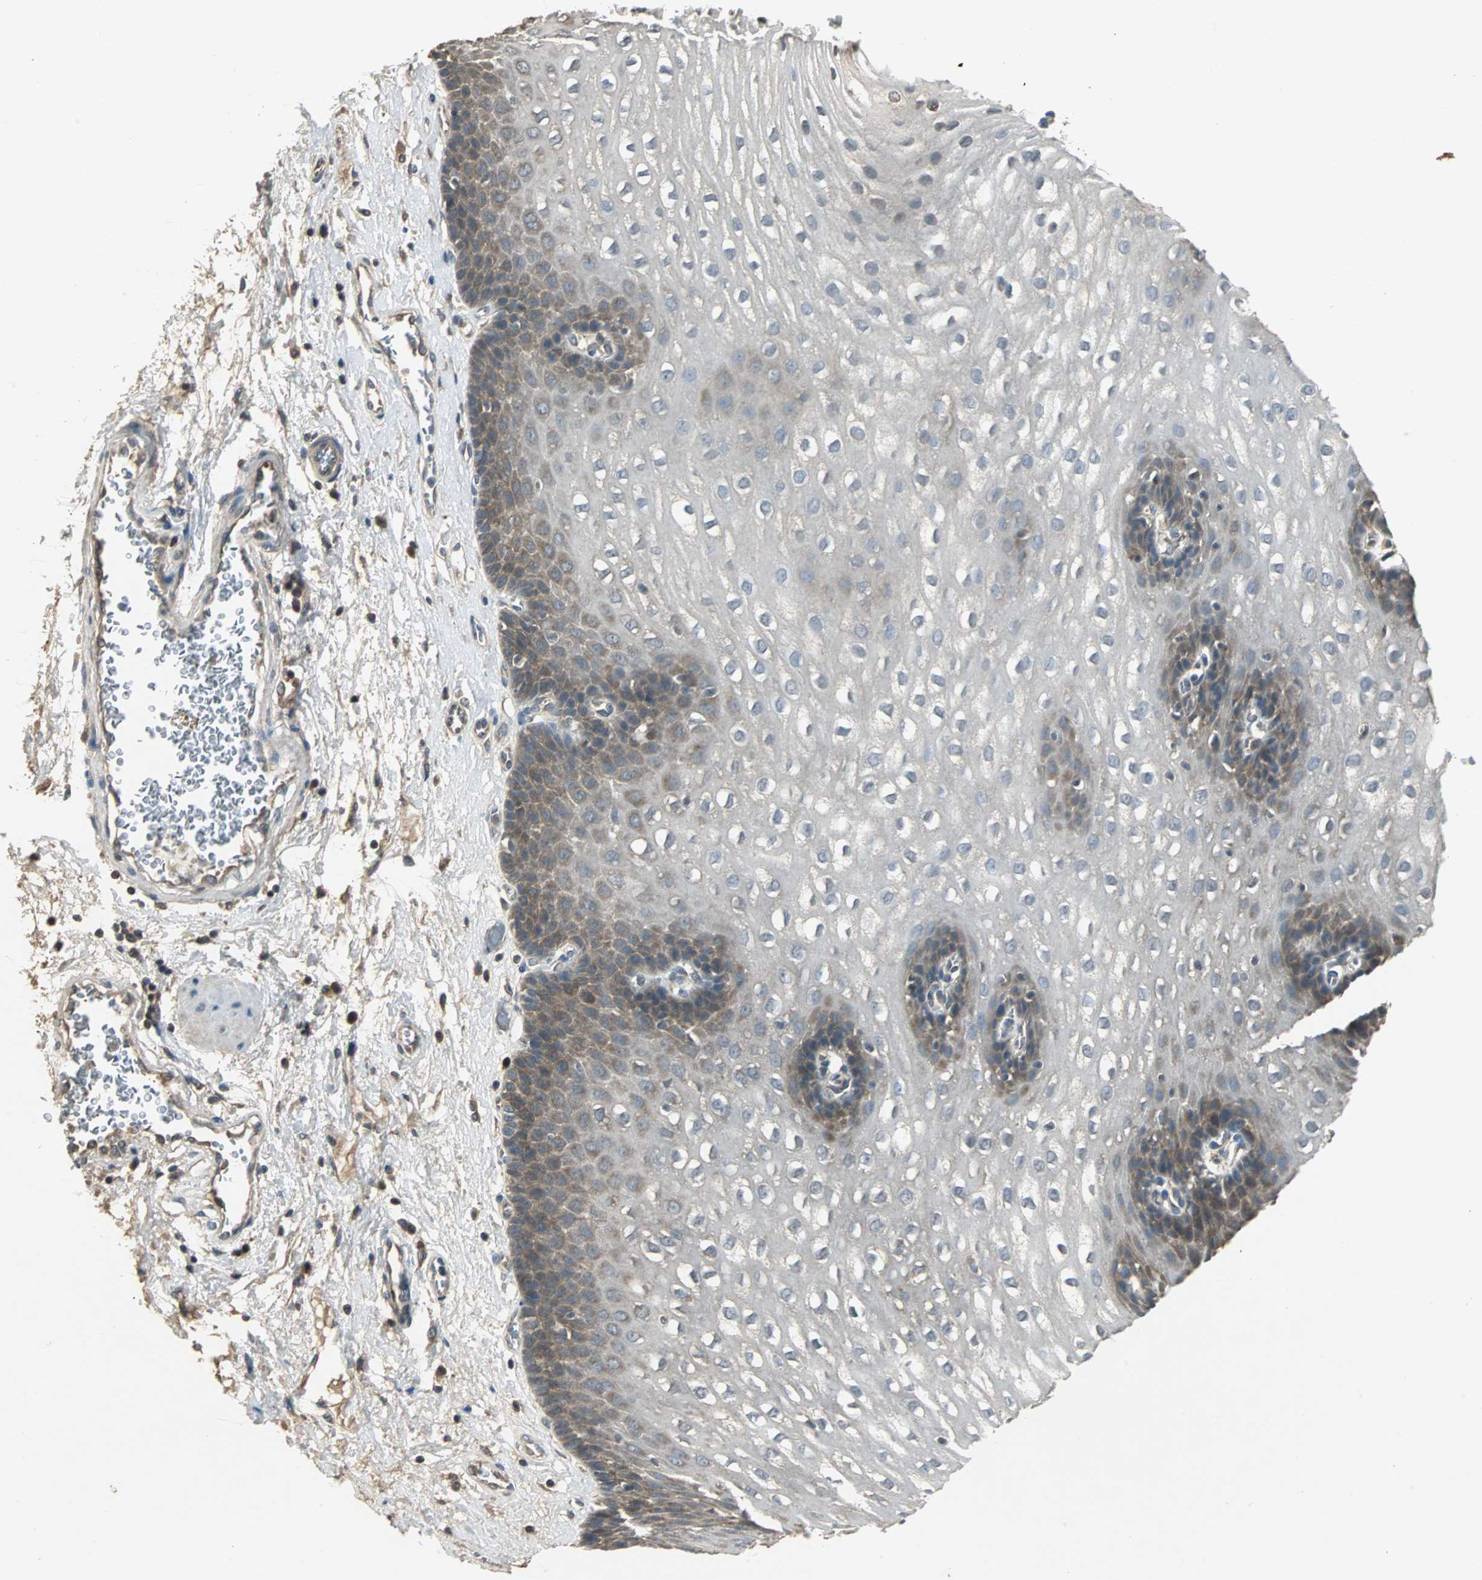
{"staining": {"intensity": "moderate", "quantity": "<25%", "location": "cytoplasmic/membranous"}, "tissue": "esophagus", "cell_type": "Squamous epithelial cells", "image_type": "normal", "snomed": [{"axis": "morphology", "description": "Normal tissue, NOS"}, {"axis": "topography", "description": "Esophagus"}], "caption": "An IHC photomicrograph of unremarkable tissue is shown. Protein staining in brown shows moderate cytoplasmic/membranous positivity in esophagus within squamous epithelial cells. Using DAB (3,3'-diaminobenzidine) (brown) and hematoxylin (blue) stains, captured at high magnification using brightfield microscopy.", "gene": "ABHD2", "patient": {"sex": "male", "age": 48}}